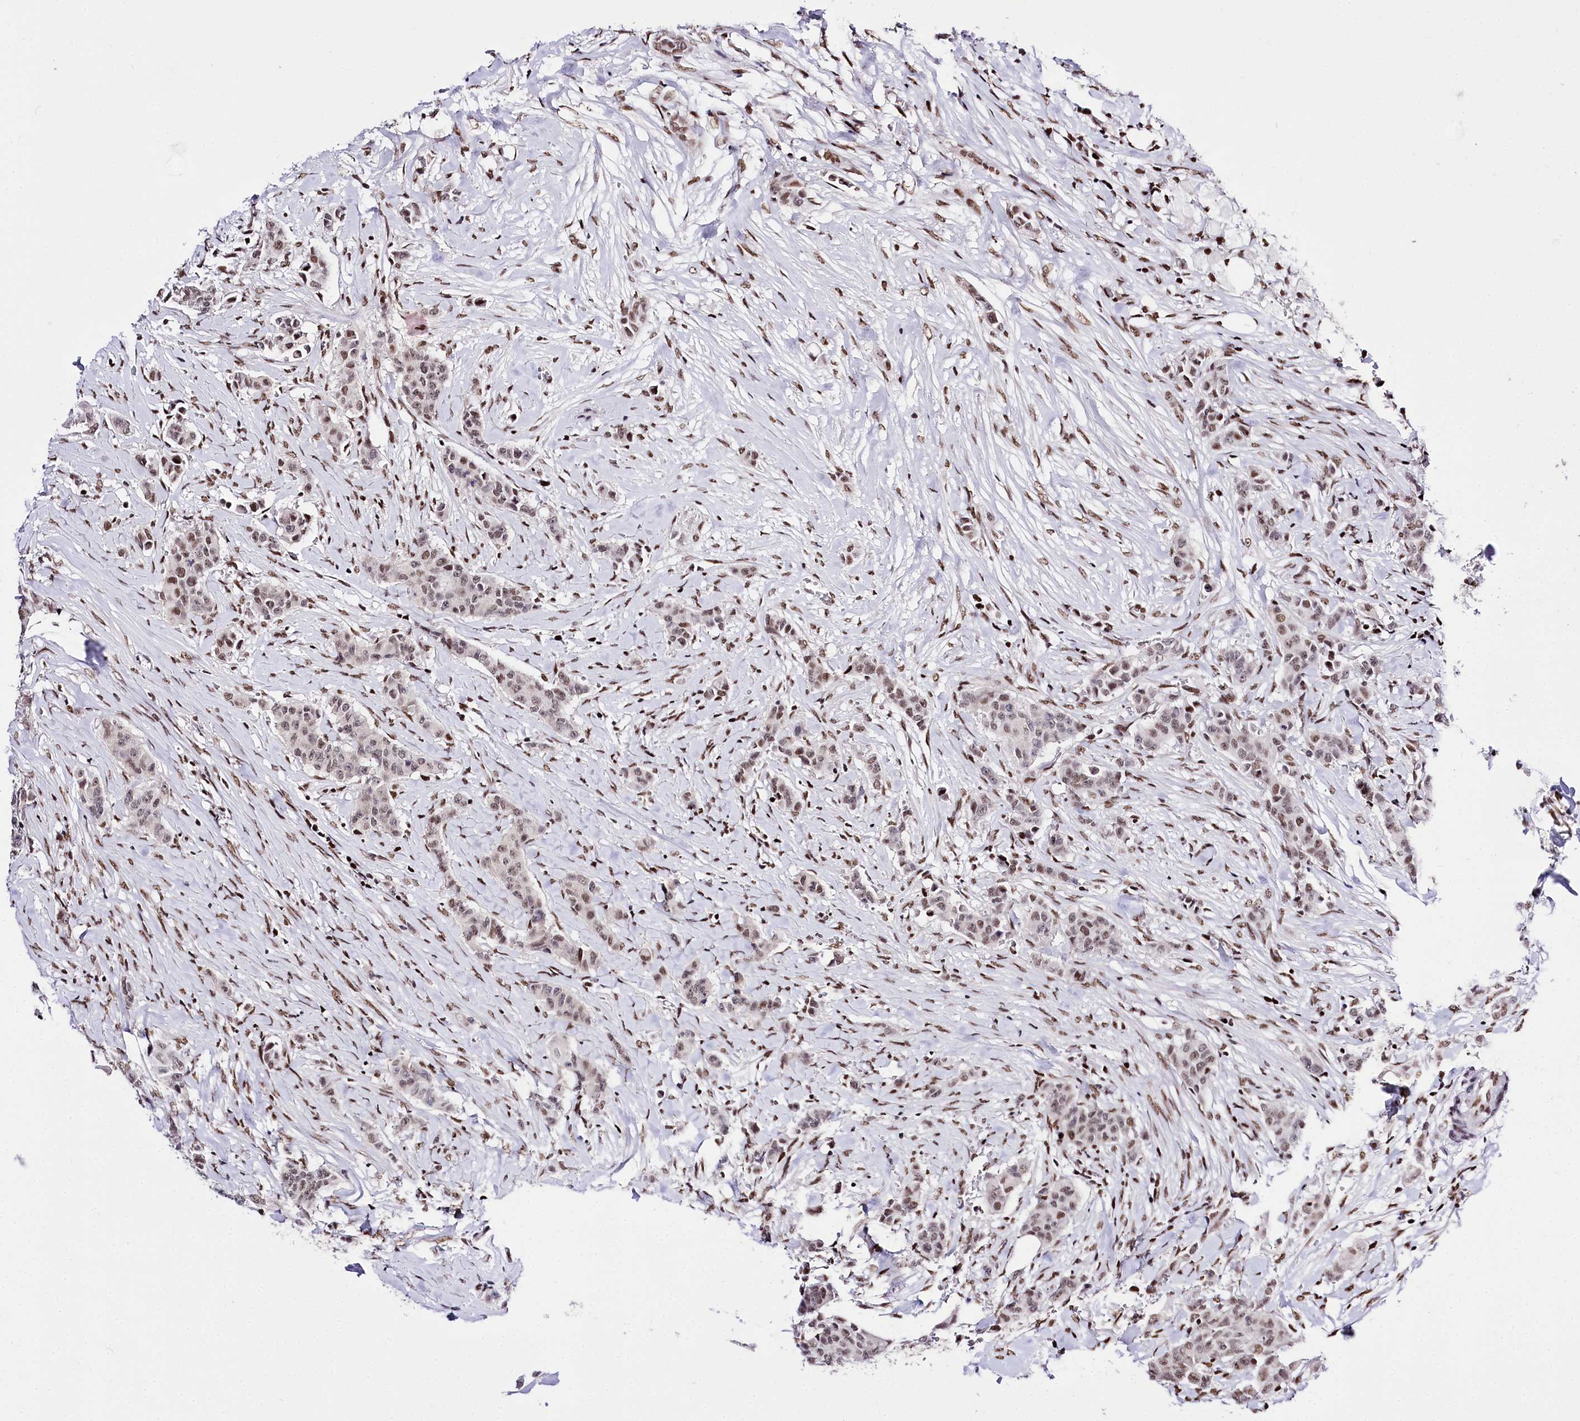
{"staining": {"intensity": "moderate", "quantity": "<25%", "location": "nuclear"}, "tissue": "breast cancer", "cell_type": "Tumor cells", "image_type": "cancer", "snomed": [{"axis": "morphology", "description": "Duct carcinoma"}, {"axis": "topography", "description": "Breast"}], "caption": "The micrograph displays immunohistochemical staining of breast cancer. There is moderate nuclear expression is seen in about <25% of tumor cells. (IHC, brightfield microscopy, high magnification).", "gene": "POU4F3", "patient": {"sex": "female", "age": 40}}